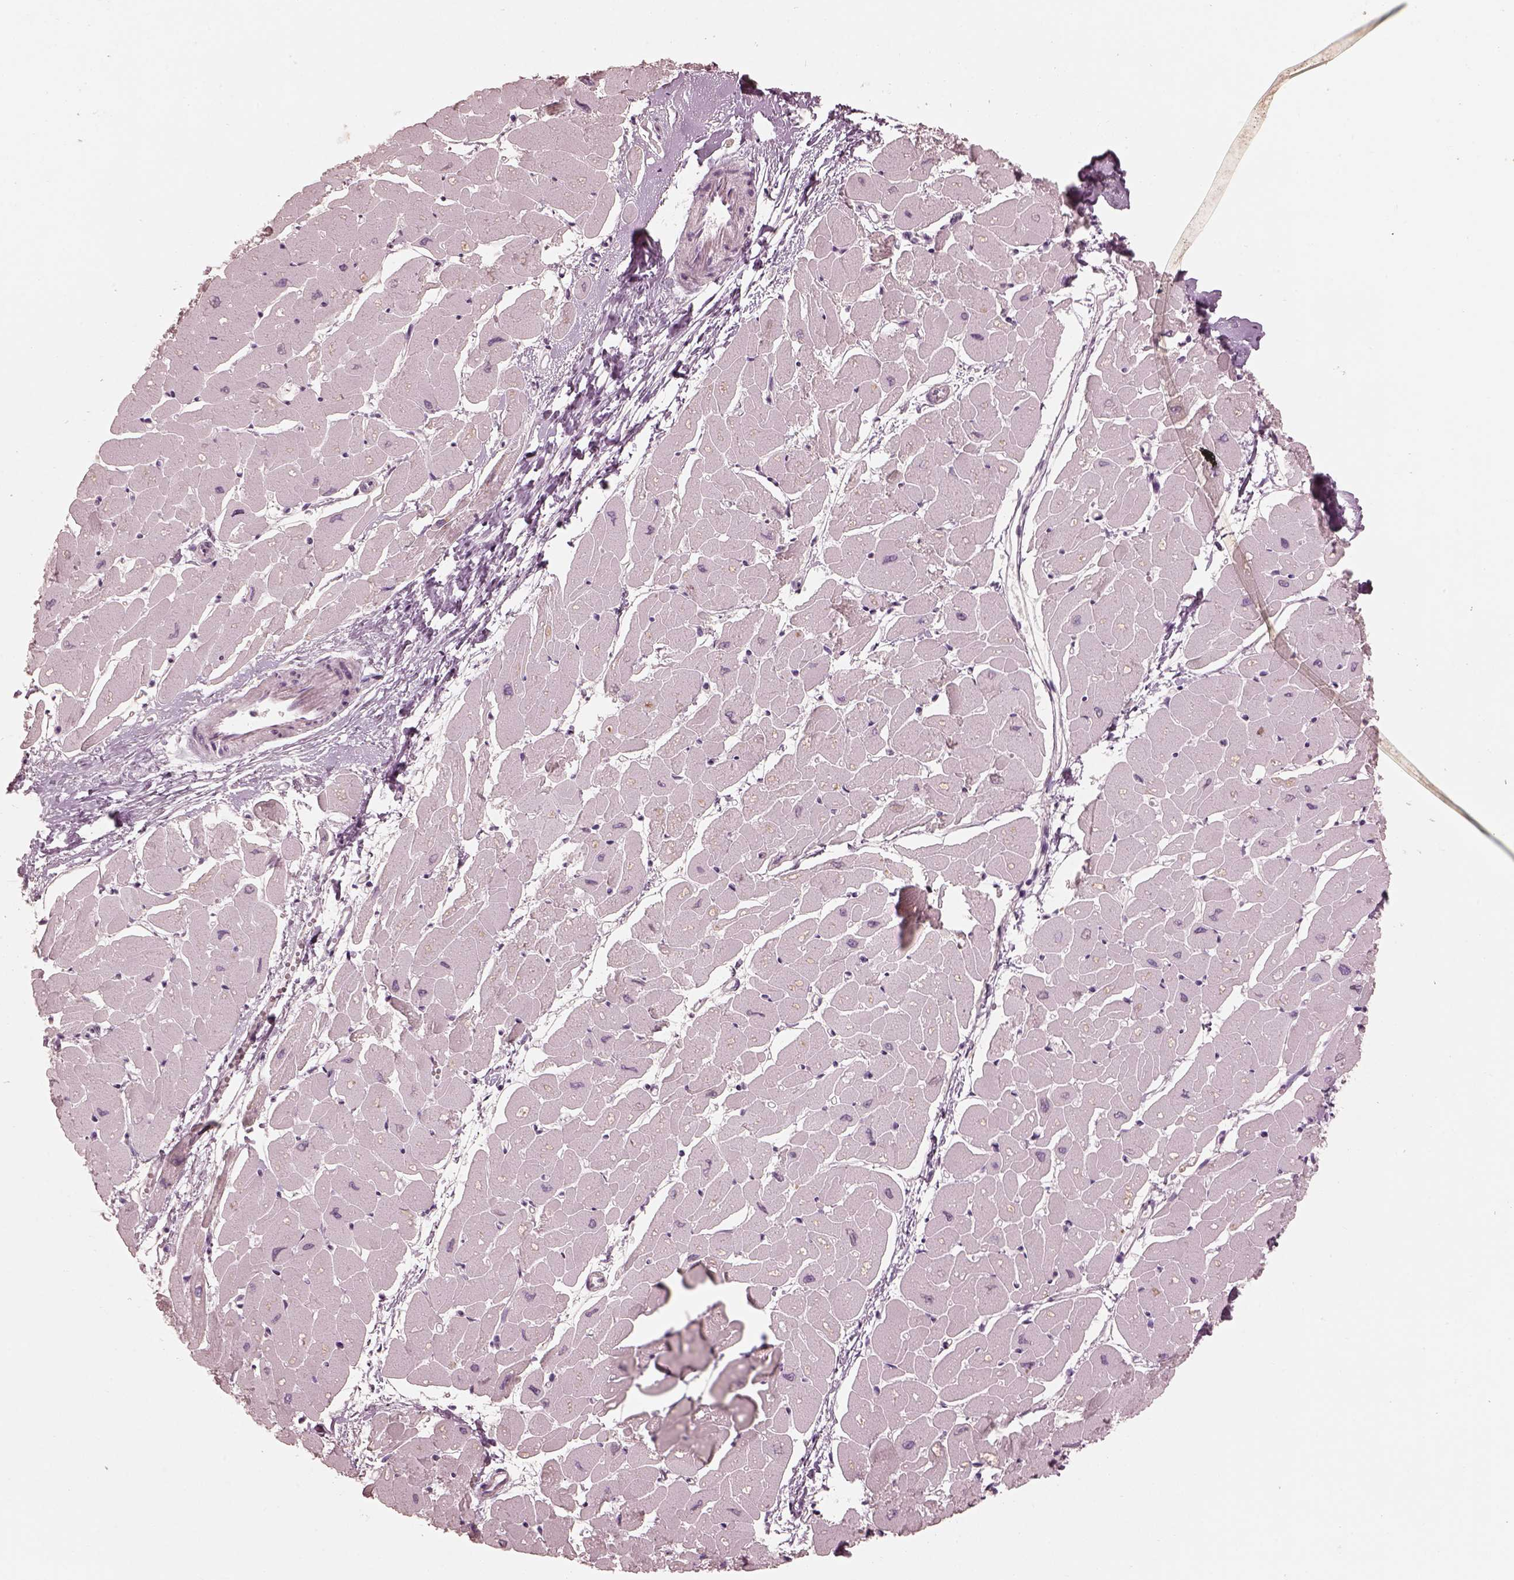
{"staining": {"intensity": "weak", "quantity": "<25%", "location": "cytoplasmic/membranous"}, "tissue": "heart muscle", "cell_type": "Cardiomyocytes", "image_type": "normal", "snomed": [{"axis": "morphology", "description": "Normal tissue, NOS"}, {"axis": "topography", "description": "Heart"}], "caption": "Cardiomyocytes show no significant protein expression in benign heart muscle. The staining is performed using DAB brown chromogen with nuclei counter-stained in using hematoxylin.", "gene": "PRKACG", "patient": {"sex": "male", "age": 57}}